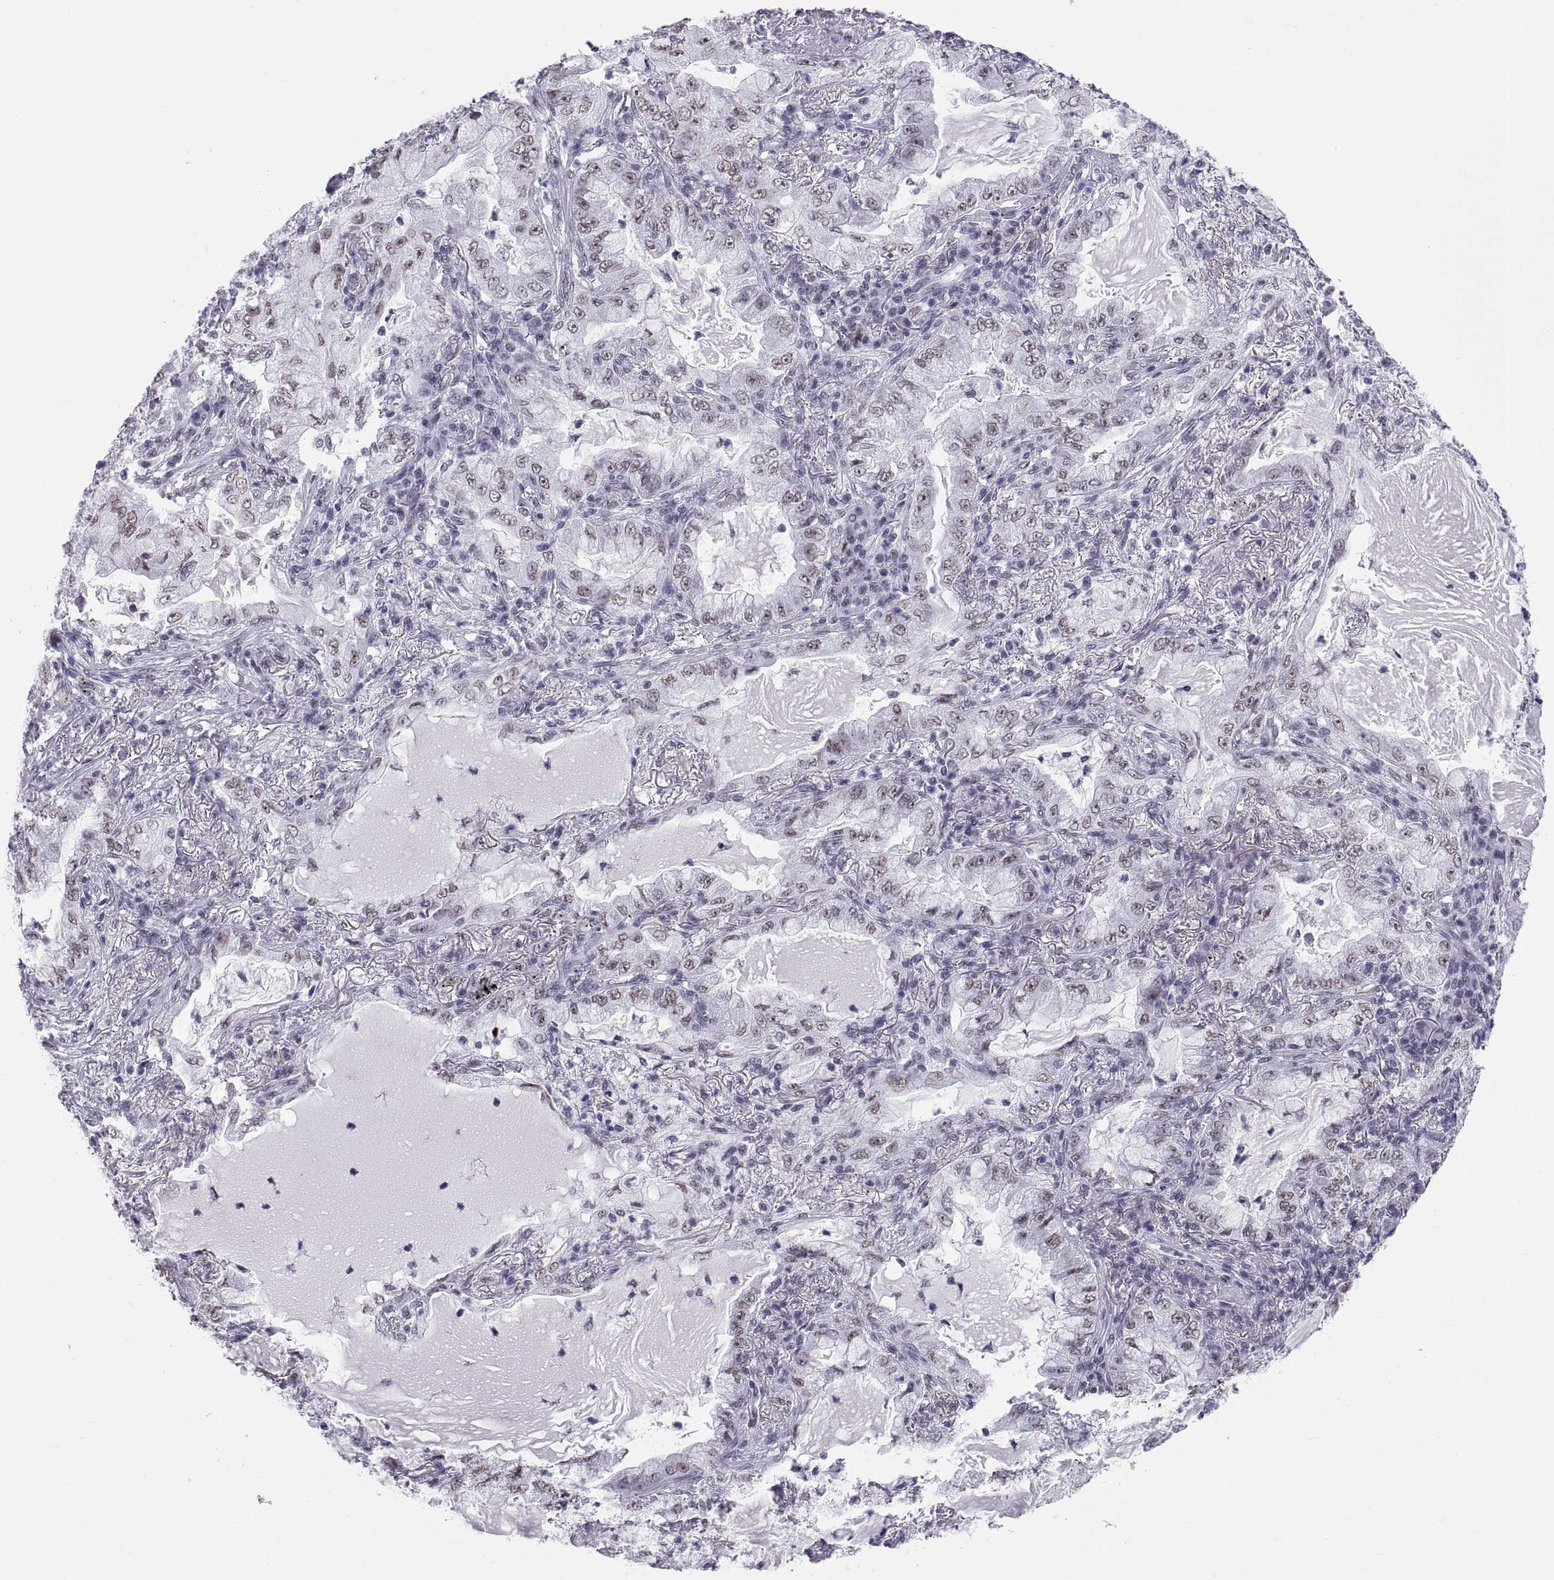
{"staining": {"intensity": "weak", "quantity": "25%-75%", "location": "nuclear"}, "tissue": "lung cancer", "cell_type": "Tumor cells", "image_type": "cancer", "snomed": [{"axis": "morphology", "description": "Adenocarcinoma, NOS"}, {"axis": "topography", "description": "Lung"}], "caption": "Lung cancer tissue reveals weak nuclear expression in about 25%-75% of tumor cells (Brightfield microscopy of DAB IHC at high magnification).", "gene": "NEUROD6", "patient": {"sex": "female", "age": 73}}